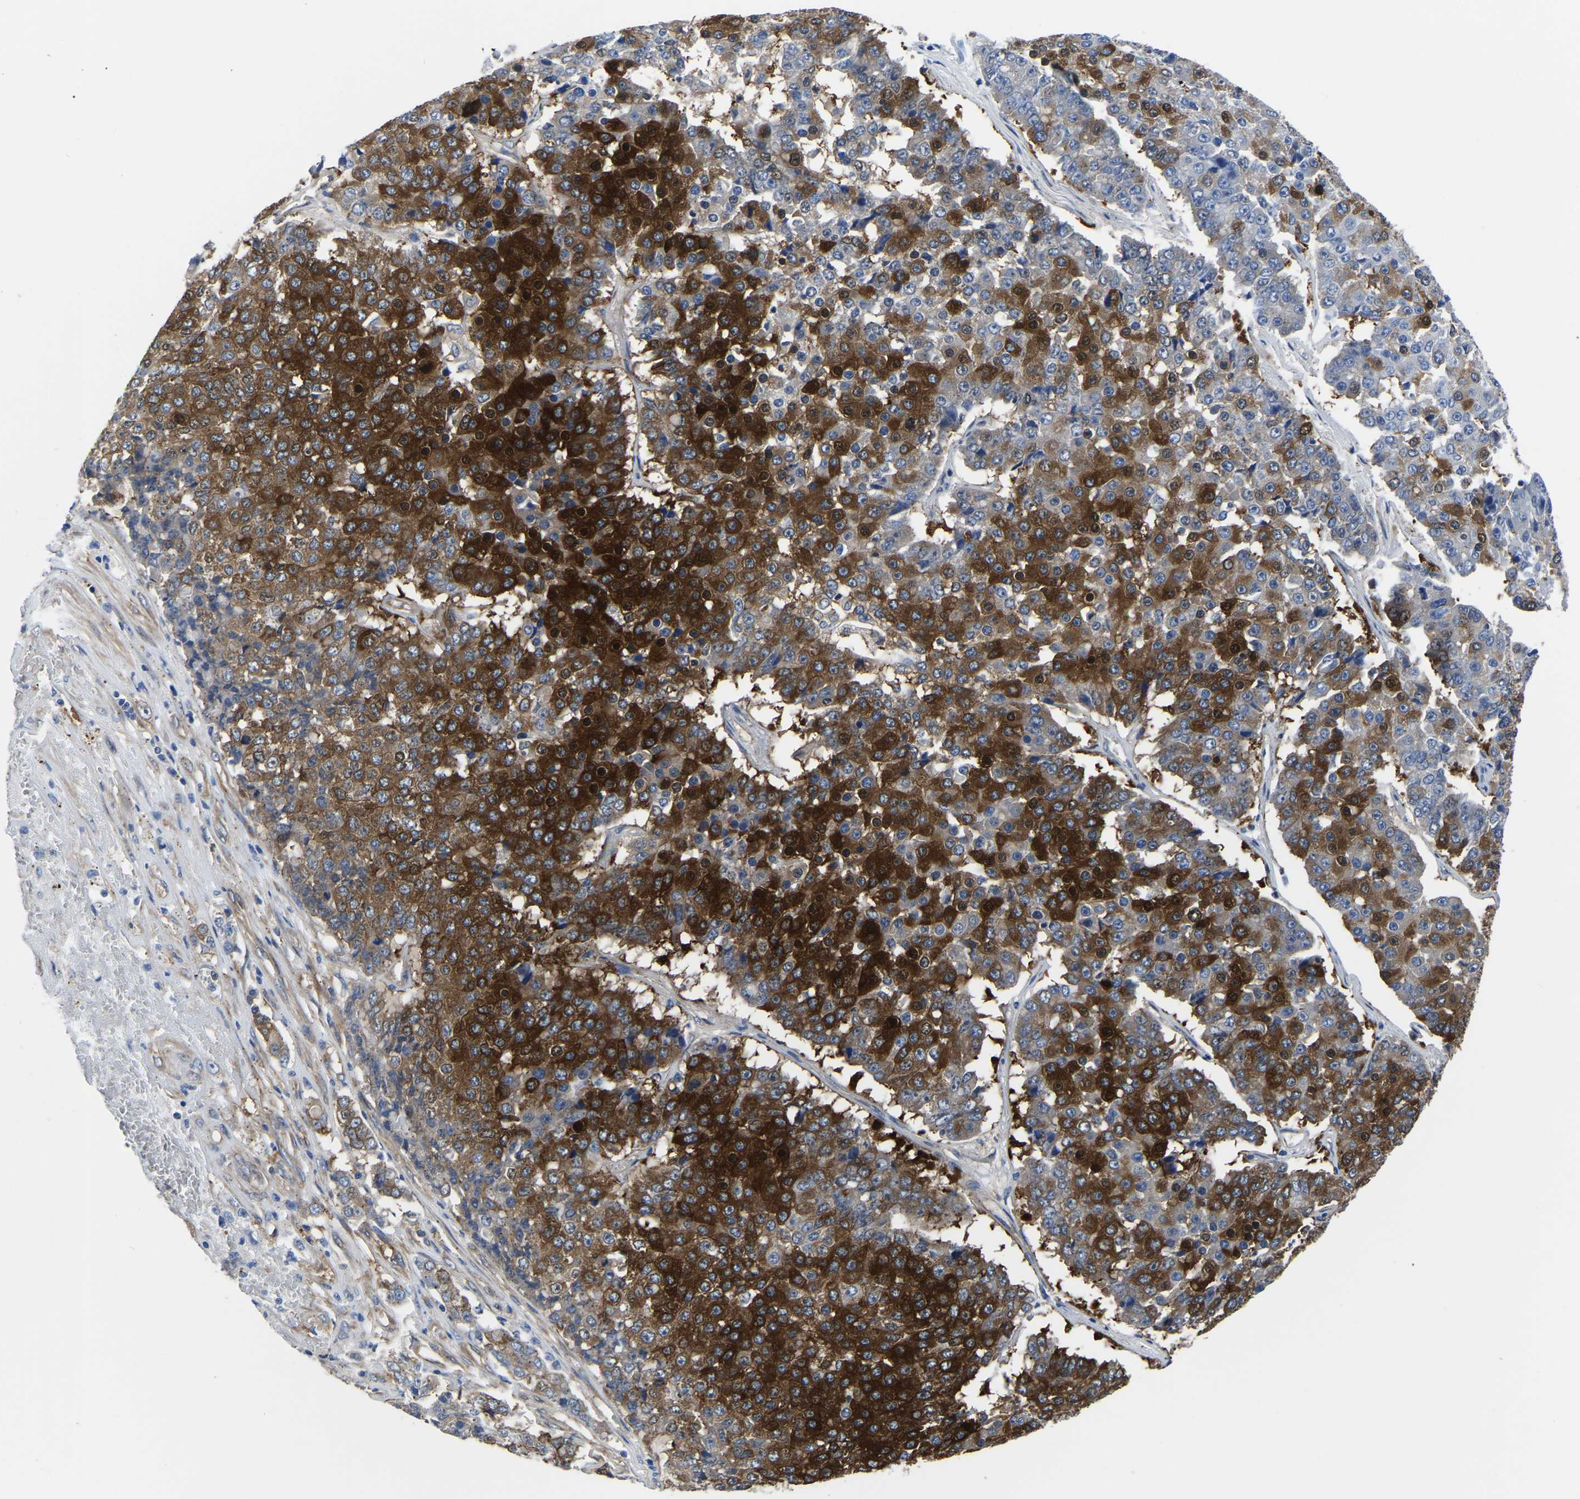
{"staining": {"intensity": "strong", "quantity": ">75%", "location": "cytoplasmic/membranous"}, "tissue": "pancreatic cancer", "cell_type": "Tumor cells", "image_type": "cancer", "snomed": [{"axis": "morphology", "description": "Adenocarcinoma, NOS"}, {"axis": "topography", "description": "Pancreas"}], "caption": "IHC image of pancreatic adenocarcinoma stained for a protein (brown), which shows high levels of strong cytoplasmic/membranous staining in approximately >75% of tumor cells.", "gene": "TFG", "patient": {"sex": "male", "age": 50}}